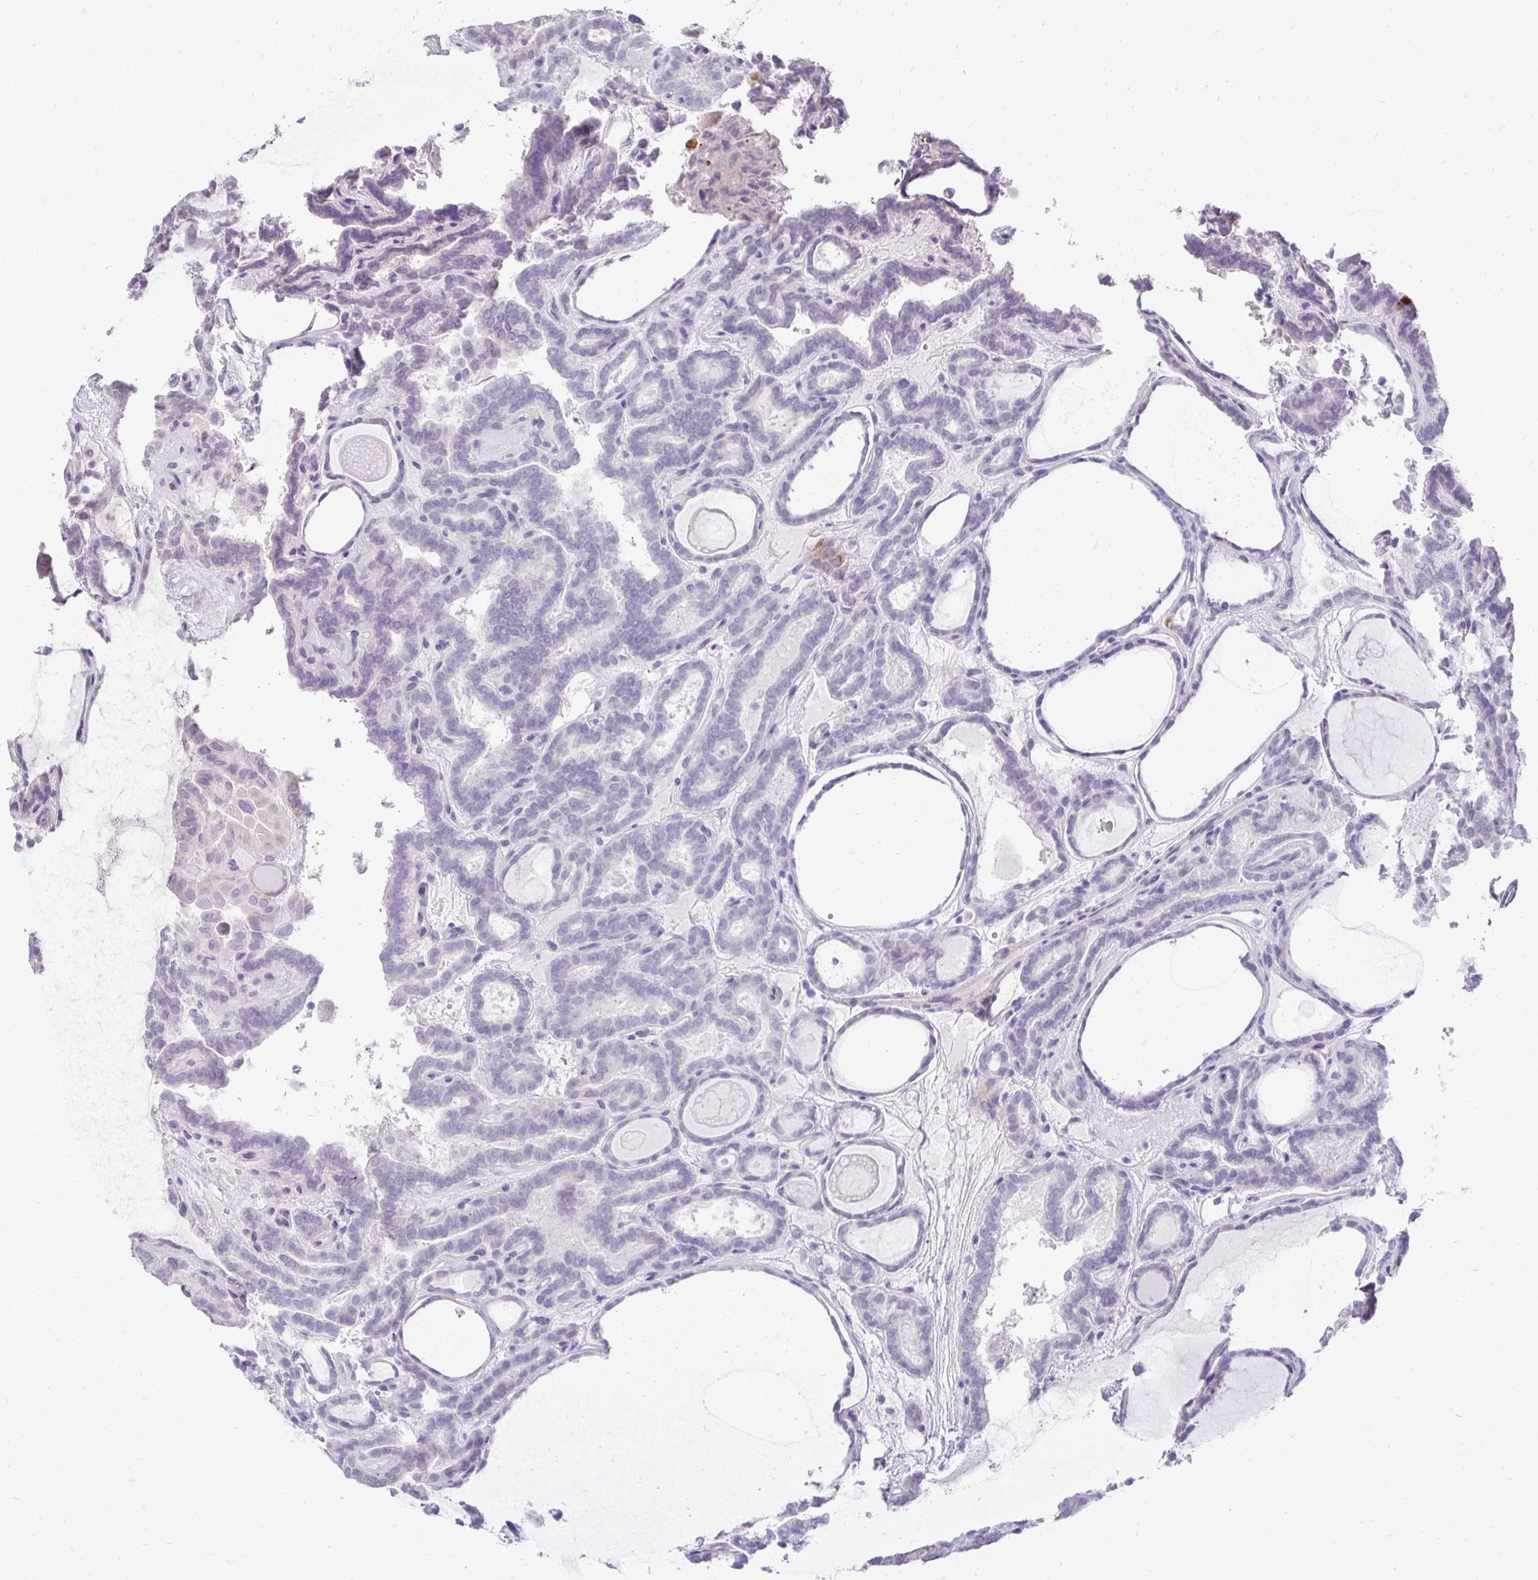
{"staining": {"intensity": "negative", "quantity": "none", "location": "none"}, "tissue": "thyroid cancer", "cell_type": "Tumor cells", "image_type": "cancer", "snomed": [{"axis": "morphology", "description": "Papillary adenocarcinoma, NOS"}, {"axis": "topography", "description": "Thyroid gland"}], "caption": "A high-resolution image shows immunohistochemistry staining of thyroid cancer (papillary adenocarcinoma), which exhibits no significant staining in tumor cells.", "gene": "GAS2", "patient": {"sex": "female", "age": 46}}